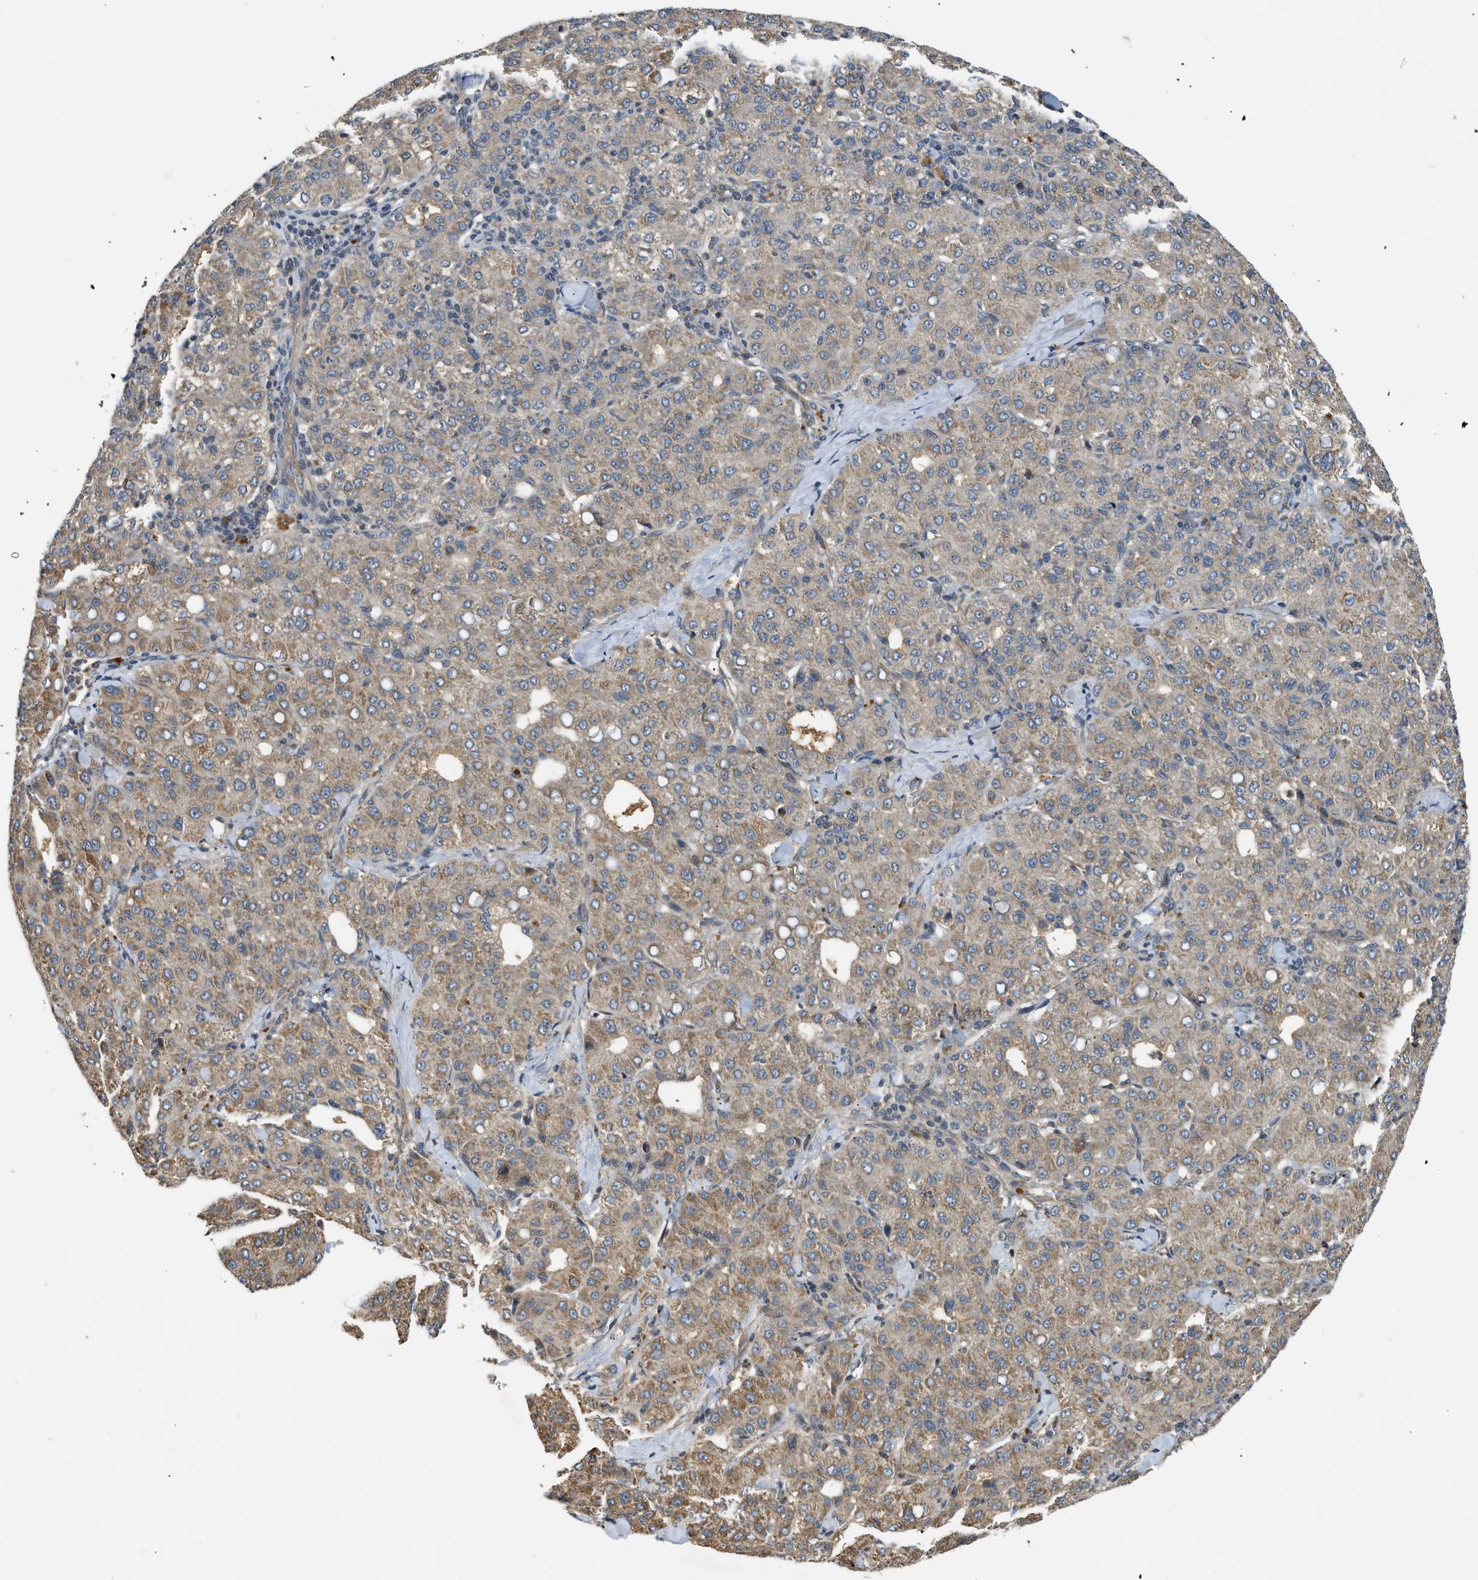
{"staining": {"intensity": "moderate", "quantity": "25%-75%", "location": "cytoplasmic/membranous"}, "tissue": "liver cancer", "cell_type": "Tumor cells", "image_type": "cancer", "snomed": [{"axis": "morphology", "description": "Carcinoma, Hepatocellular, NOS"}, {"axis": "topography", "description": "Liver"}], "caption": "Immunohistochemistry (IHC) image of neoplastic tissue: human hepatocellular carcinoma (liver) stained using immunohistochemistry exhibits medium levels of moderate protein expression localized specifically in the cytoplasmic/membranous of tumor cells, appearing as a cytoplasmic/membranous brown color.", "gene": "ADCY8", "patient": {"sex": "male", "age": 65}}